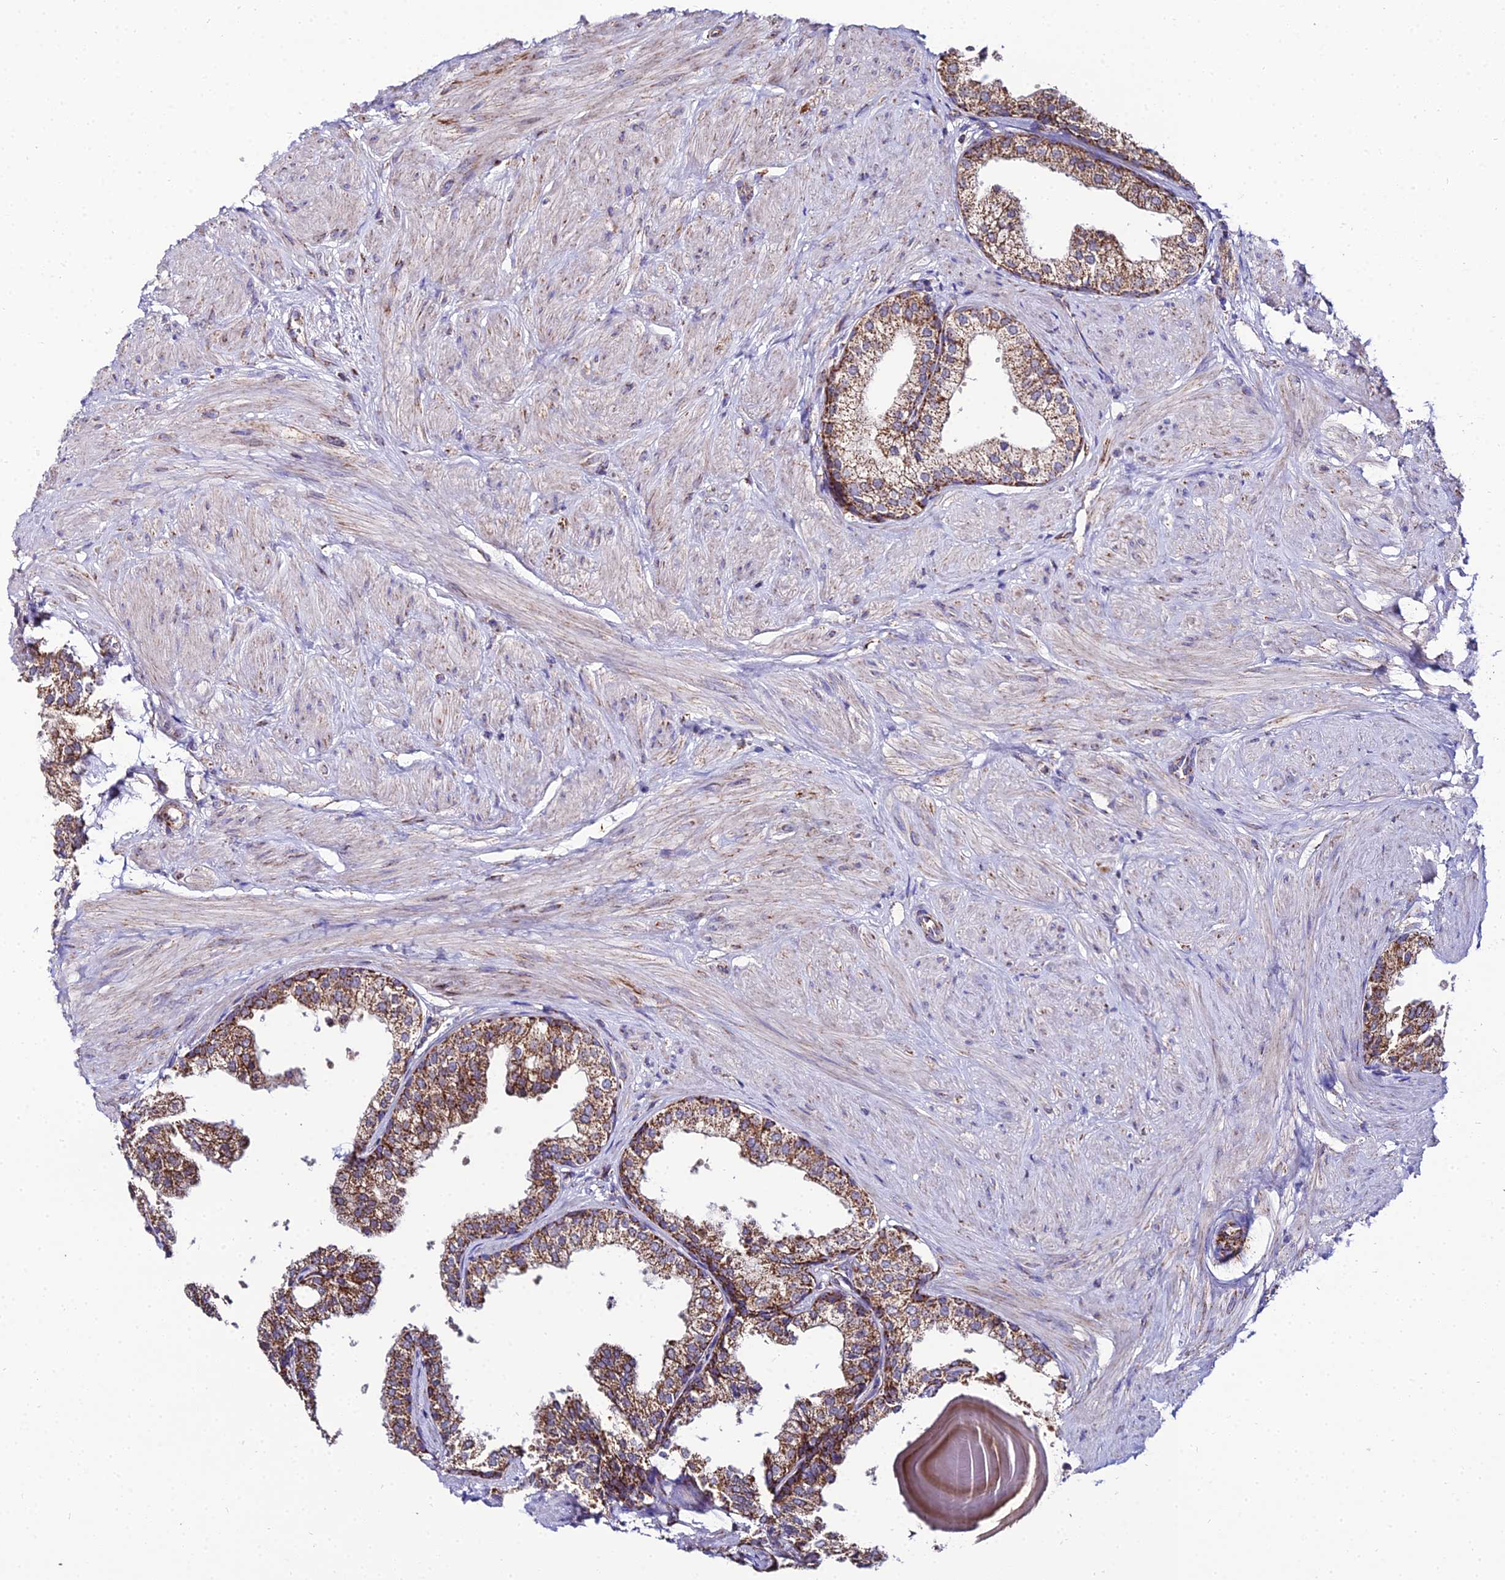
{"staining": {"intensity": "moderate", "quantity": ">75%", "location": "cytoplasmic/membranous"}, "tissue": "prostate", "cell_type": "Glandular cells", "image_type": "normal", "snomed": [{"axis": "morphology", "description": "Normal tissue, NOS"}, {"axis": "topography", "description": "Prostate"}], "caption": "Immunohistochemical staining of normal human prostate reveals moderate cytoplasmic/membranous protein positivity in about >75% of glandular cells.", "gene": "PSMD2", "patient": {"sex": "male", "age": 48}}